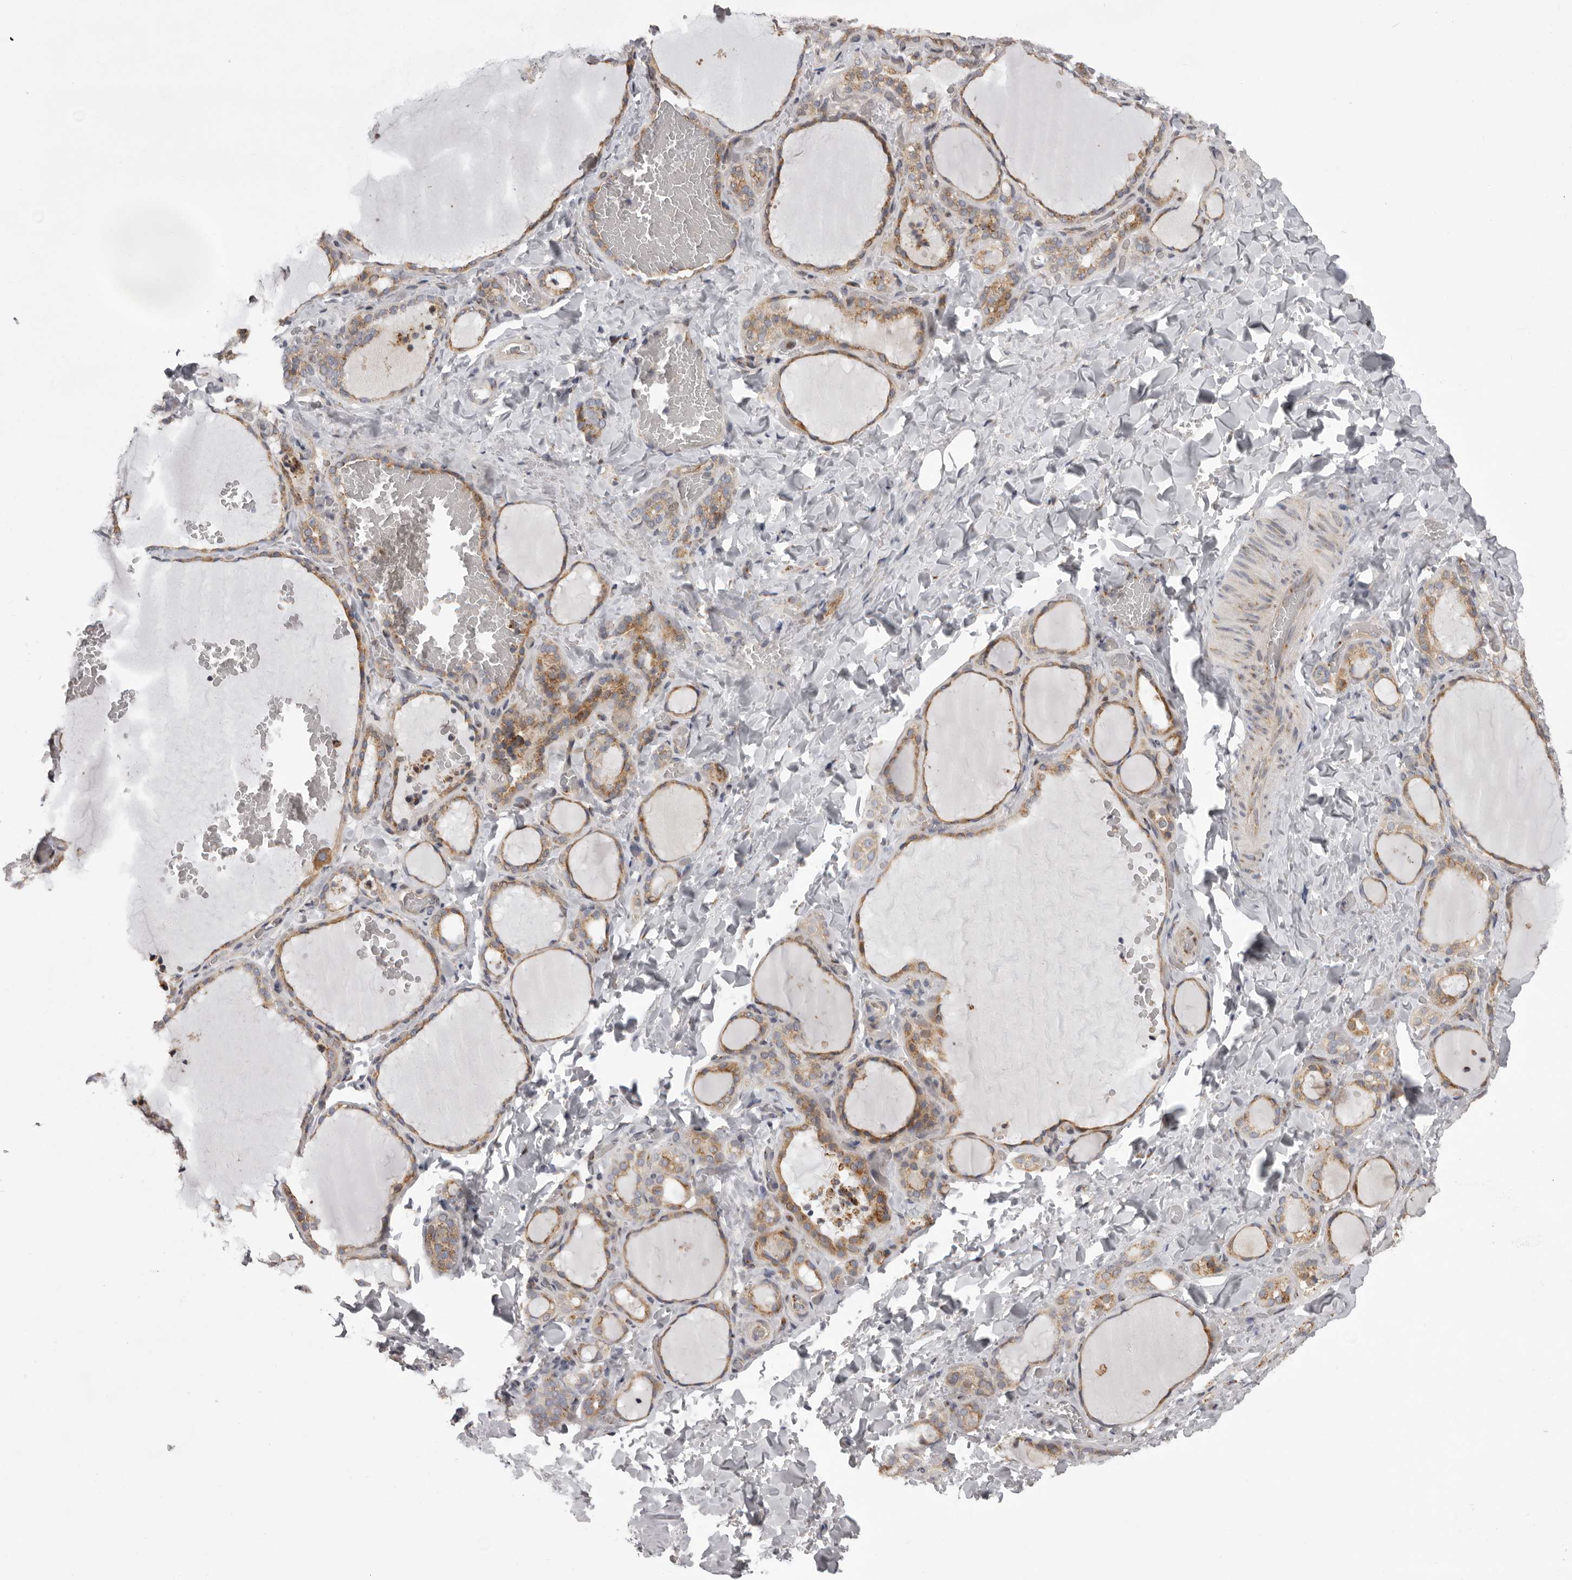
{"staining": {"intensity": "moderate", "quantity": ">75%", "location": "cytoplasmic/membranous"}, "tissue": "thyroid gland", "cell_type": "Glandular cells", "image_type": "normal", "snomed": [{"axis": "morphology", "description": "Normal tissue, NOS"}, {"axis": "topography", "description": "Thyroid gland"}], "caption": "Unremarkable thyroid gland demonstrates moderate cytoplasmic/membranous positivity in approximately >75% of glandular cells, visualized by immunohistochemistry.", "gene": "WDR47", "patient": {"sex": "female", "age": 22}}